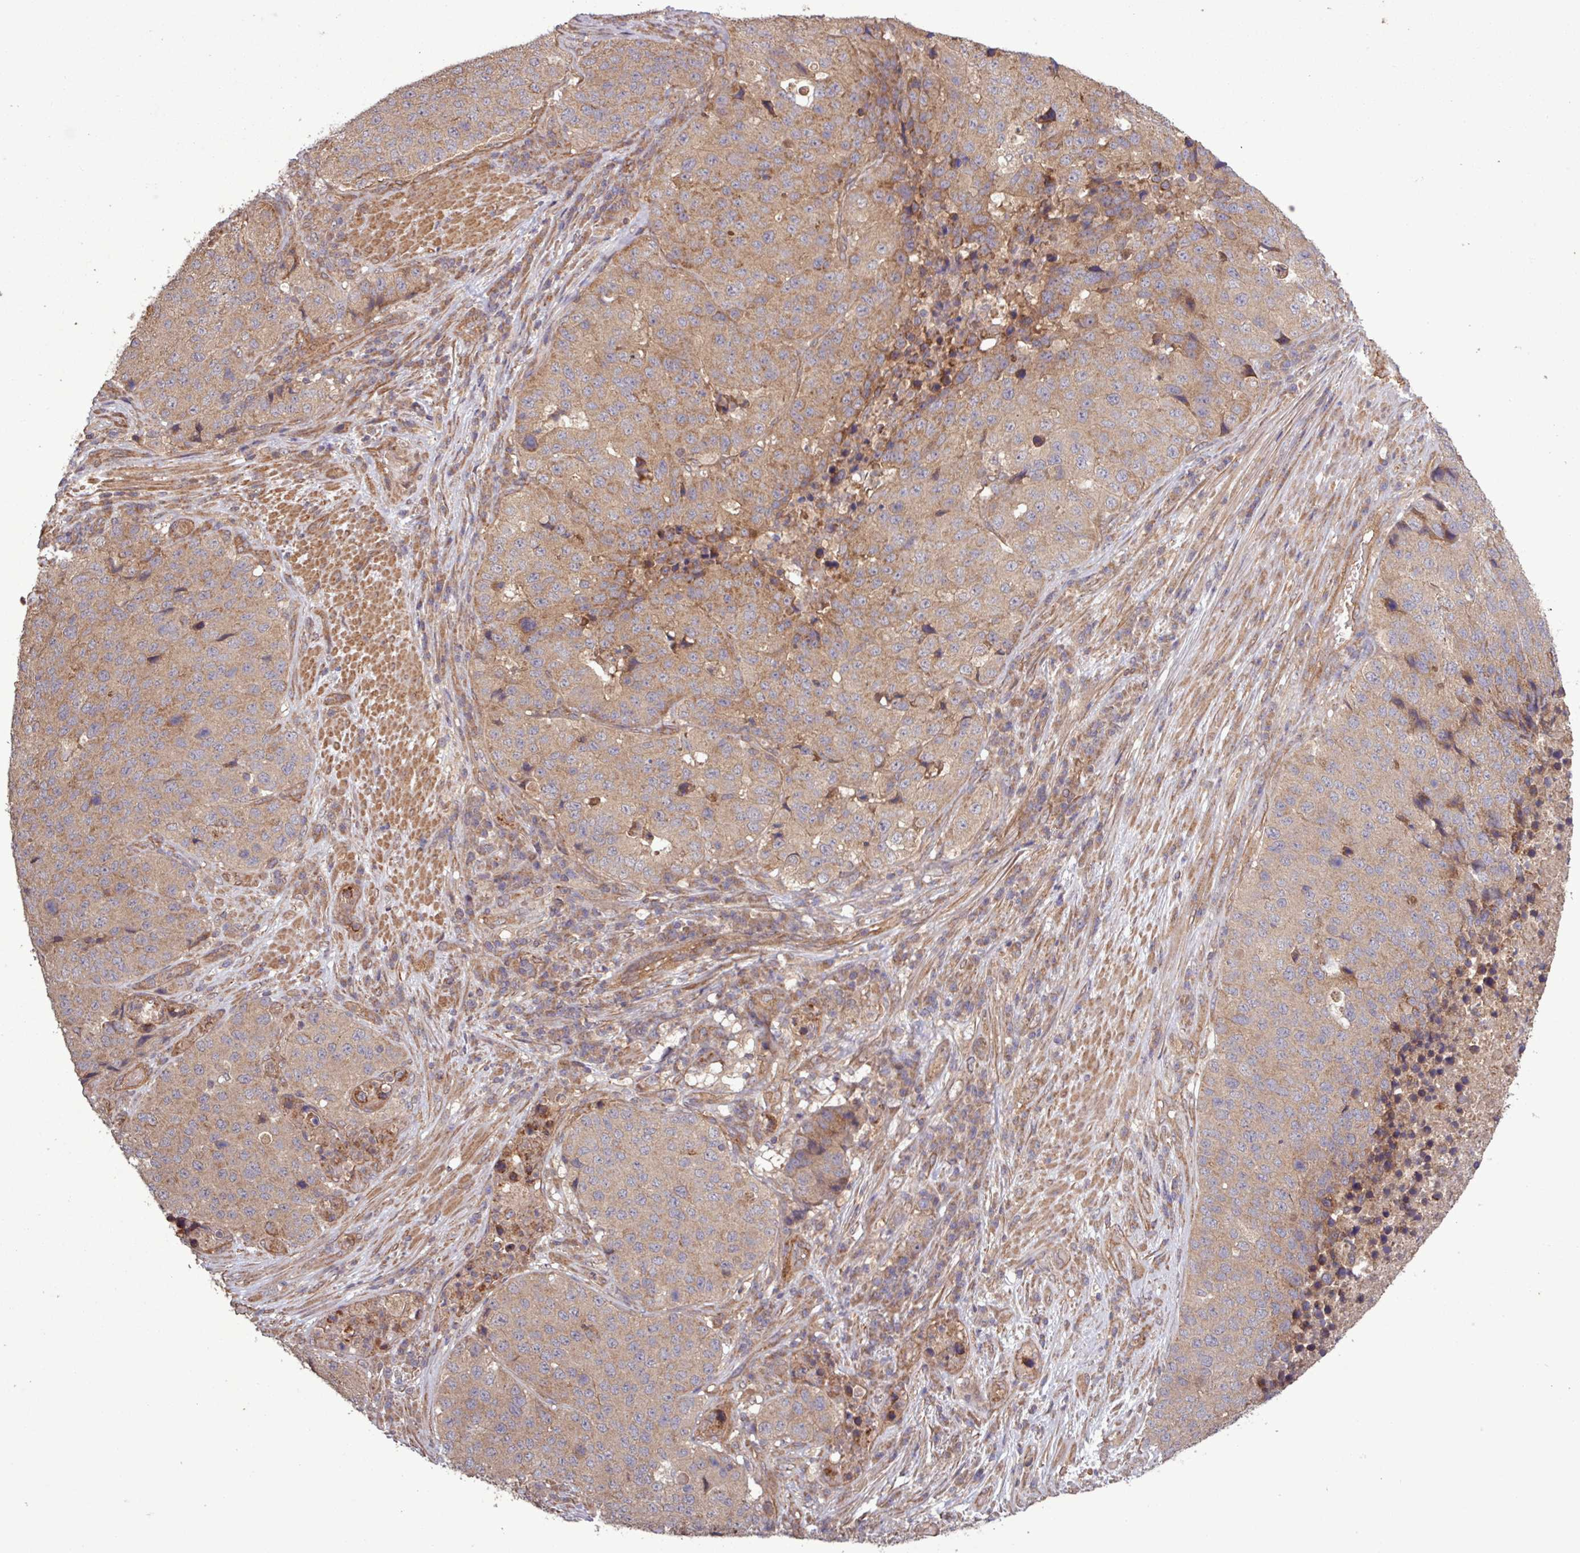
{"staining": {"intensity": "moderate", "quantity": ">75%", "location": "cytoplasmic/membranous"}, "tissue": "stomach cancer", "cell_type": "Tumor cells", "image_type": "cancer", "snomed": [{"axis": "morphology", "description": "Adenocarcinoma, NOS"}, {"axis": "topography", "description": "Stomach"}], "caption": "Tumor cells demonstrate medium levels of moderate cytoplasmic/membranous expression in about >75% of cells in adenocarcinoma (stomach). (DAB IHC with brightfield microscopy, high magnification).", "gene": "TRABD2A", "patient": {"sex": "male", "age": 71}}